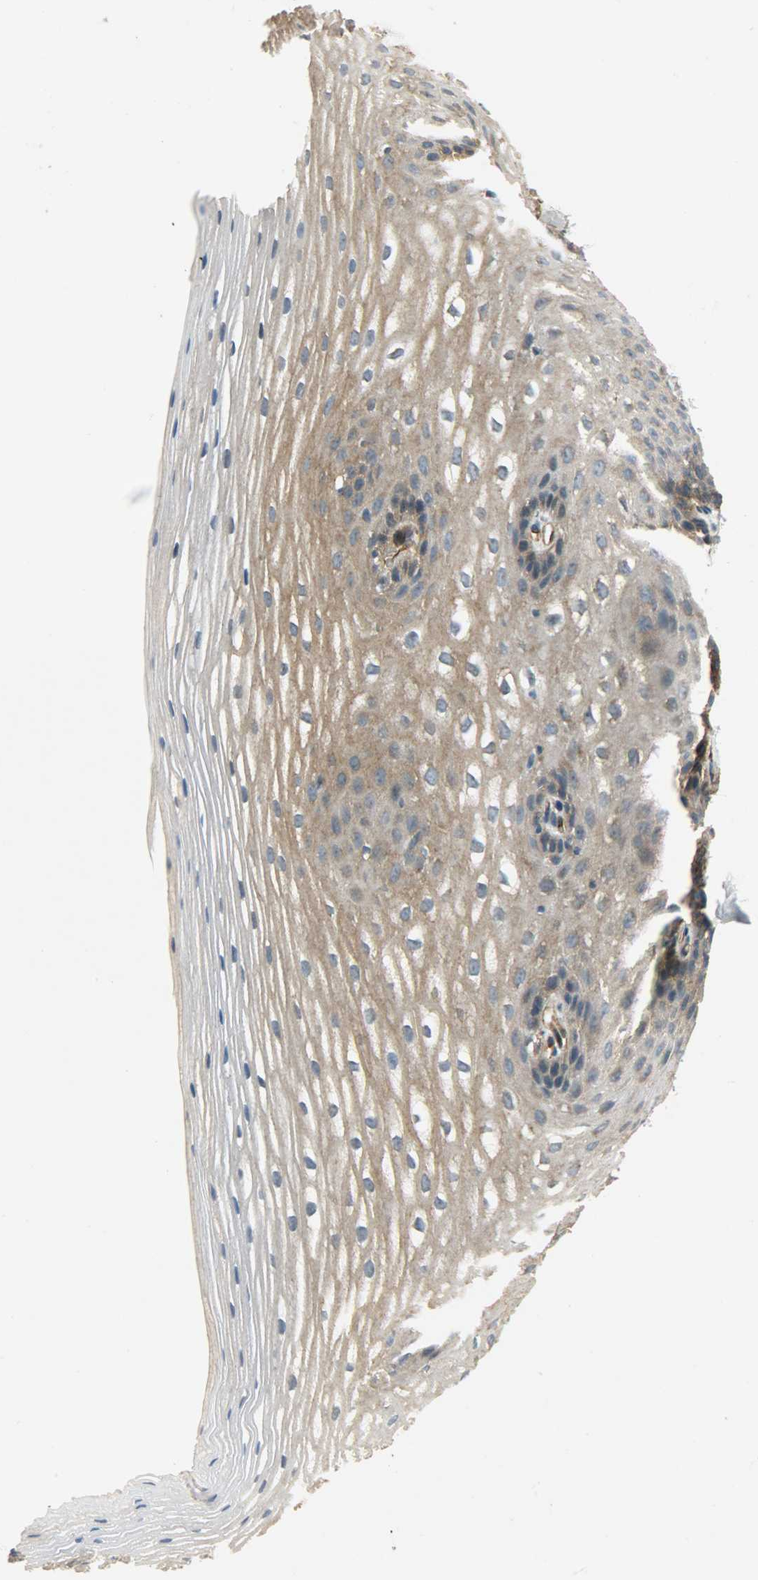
{"staining": {"intensity": "moderate", "quantity": ">75%", "location": "cytoplasmic/membranous"}, "tissue": "esophagus", "cell_type": "Squamous epithelial cells", "image_type": "normal", "snomed": [{"axis": "morphology", "description": "Normal tissue, NOS"}, {"axis": "topography", "description": "Esophagus"}], "caption": "Esophagus stained with IHC shows moderate cytoplasmic/membranous positivity in approximately >75% of squamous epithelial cells.", "gene": "KIAA1217", "patient": {"sex": "female", "age": 70}}